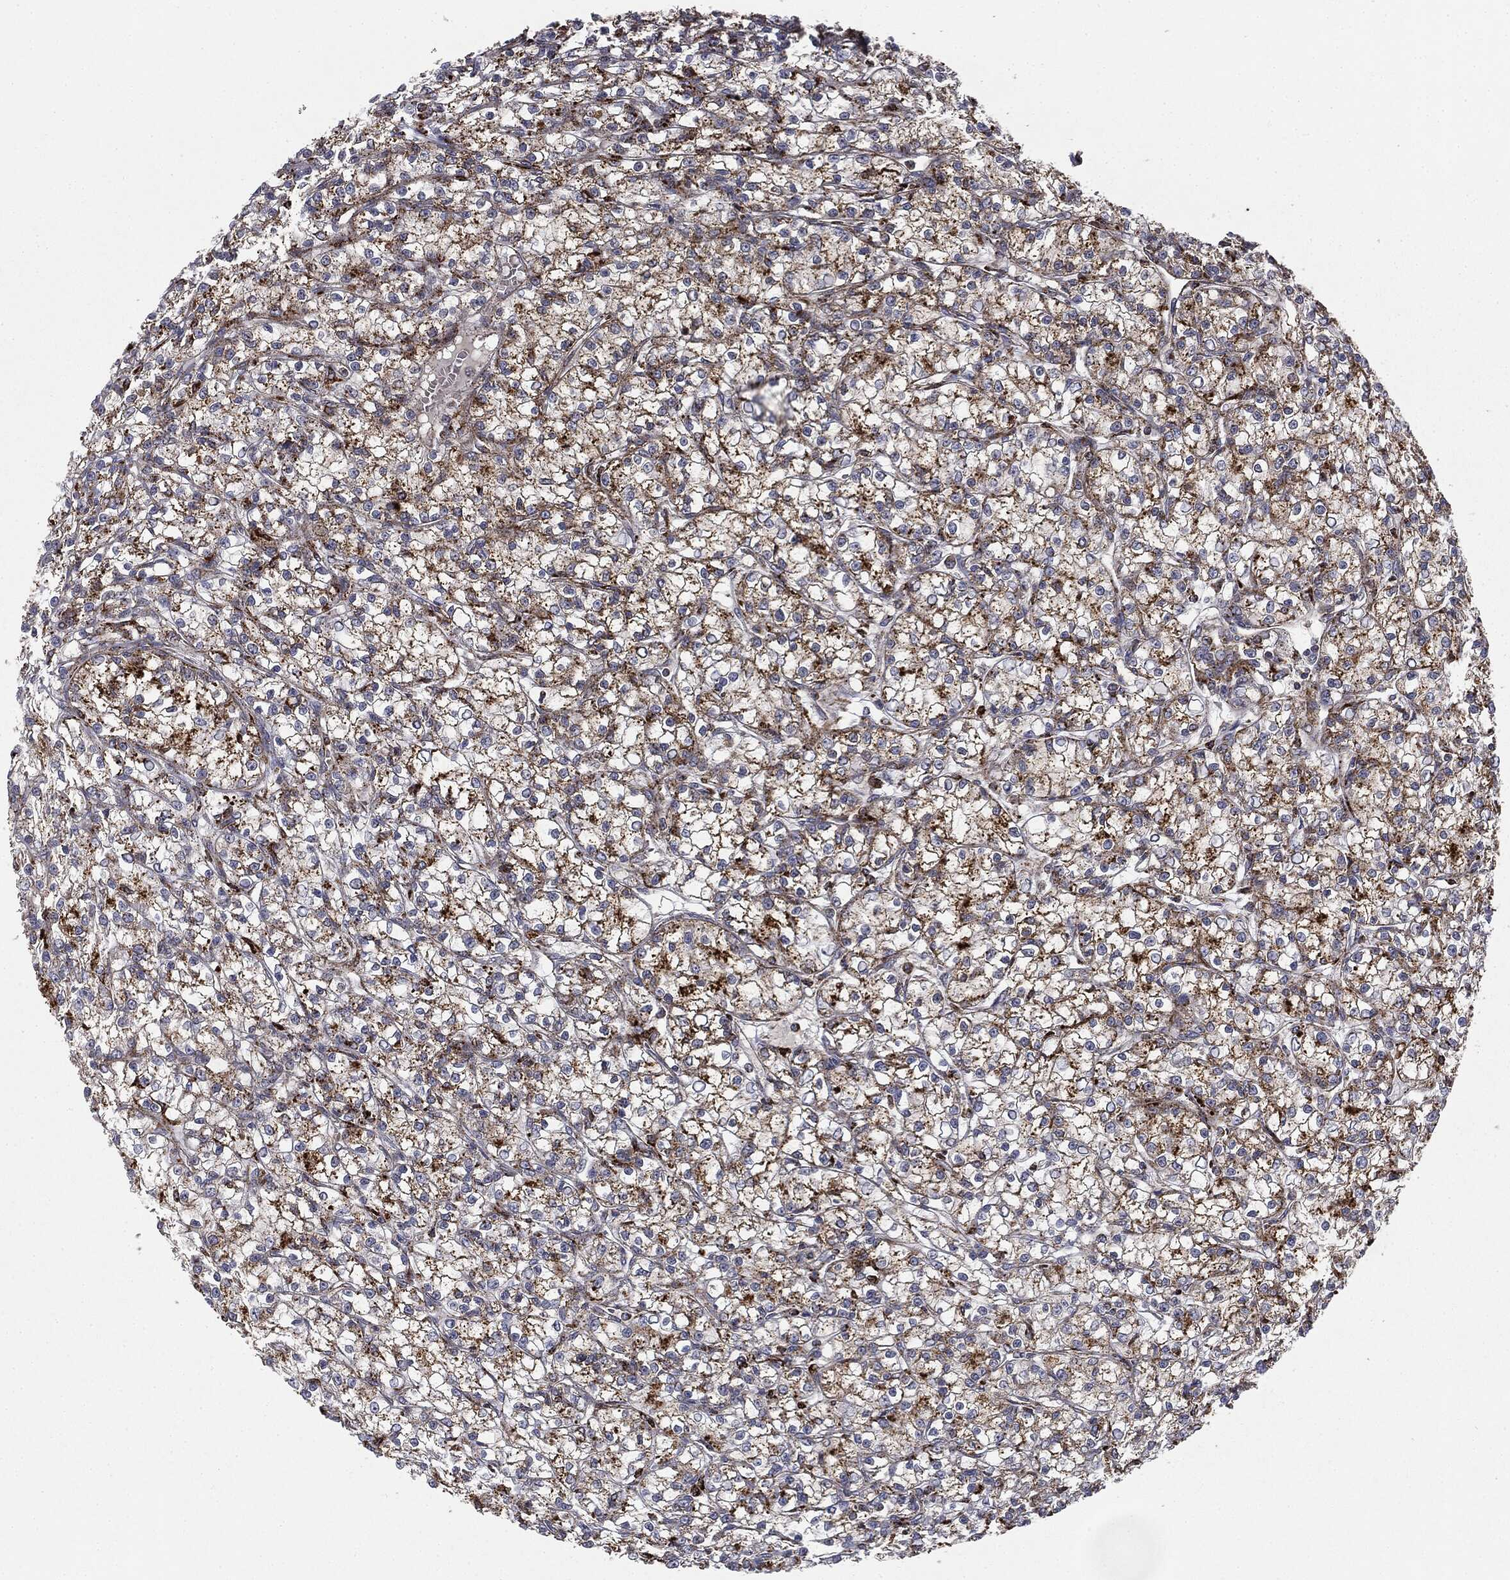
{"staining": {"intensity": "strong", "quantity": "25%-75%", "location": "cytoplasmic/membranous"}, "tissue": "renal cancer", "cell_type": "Tumor cells", "image_type": "cancer", "snomed": [{"axis": "morphology", "description": "Adenocarcinoma, NOS"}, {"axis": "topography", "description": "Kidney"}], "caption": "A high amount of strong cytoplasmic/membranous positivity is present in about 25%-75% of tumor cells in renal cancer (adenocarcinoma) tissue.", "gene": "CTSA", "patient": {"sex": "female", "age": 59}}